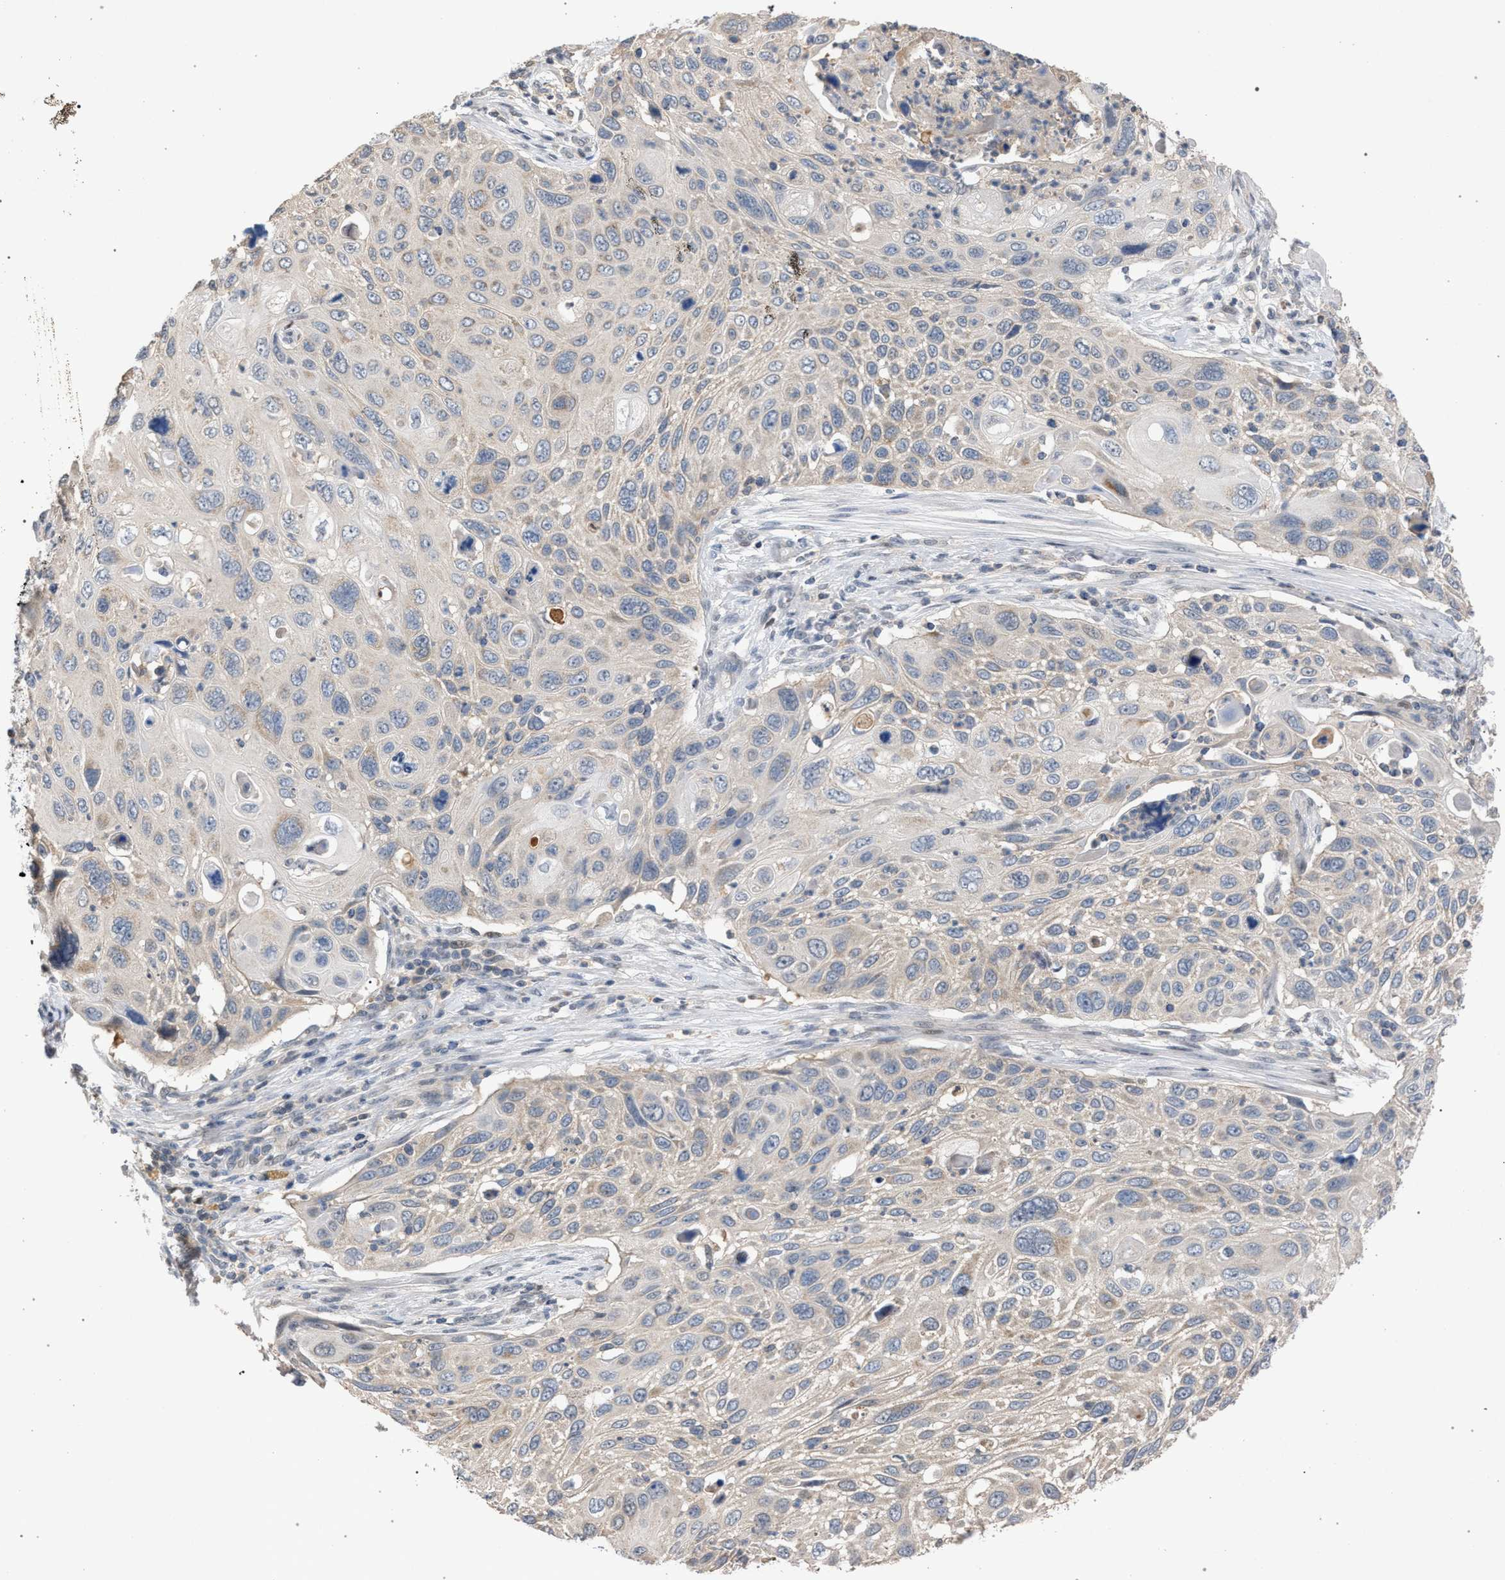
{"staining": {"intensity": "negative", "quantity": "none", "location": "none"}, "tissue": "cervical cancer", "cell_type": "Tumor cells", "image_type": "cancer", "snomed": [{"axis": "morphology", "description": "Squamous cell carcinoma, NOS"}, {"axis": "topography", "description": "Cervix"}], "caption": "Tumor cells are negative for protein expression in human cervical cancer (squamous cell carcinoma). (DAB immunohistochemistry (IHC) visualized using brightfield microscopy, high magnification).", "gene": "TECPR1", "patient": {"sex": "female", "age": 70}}